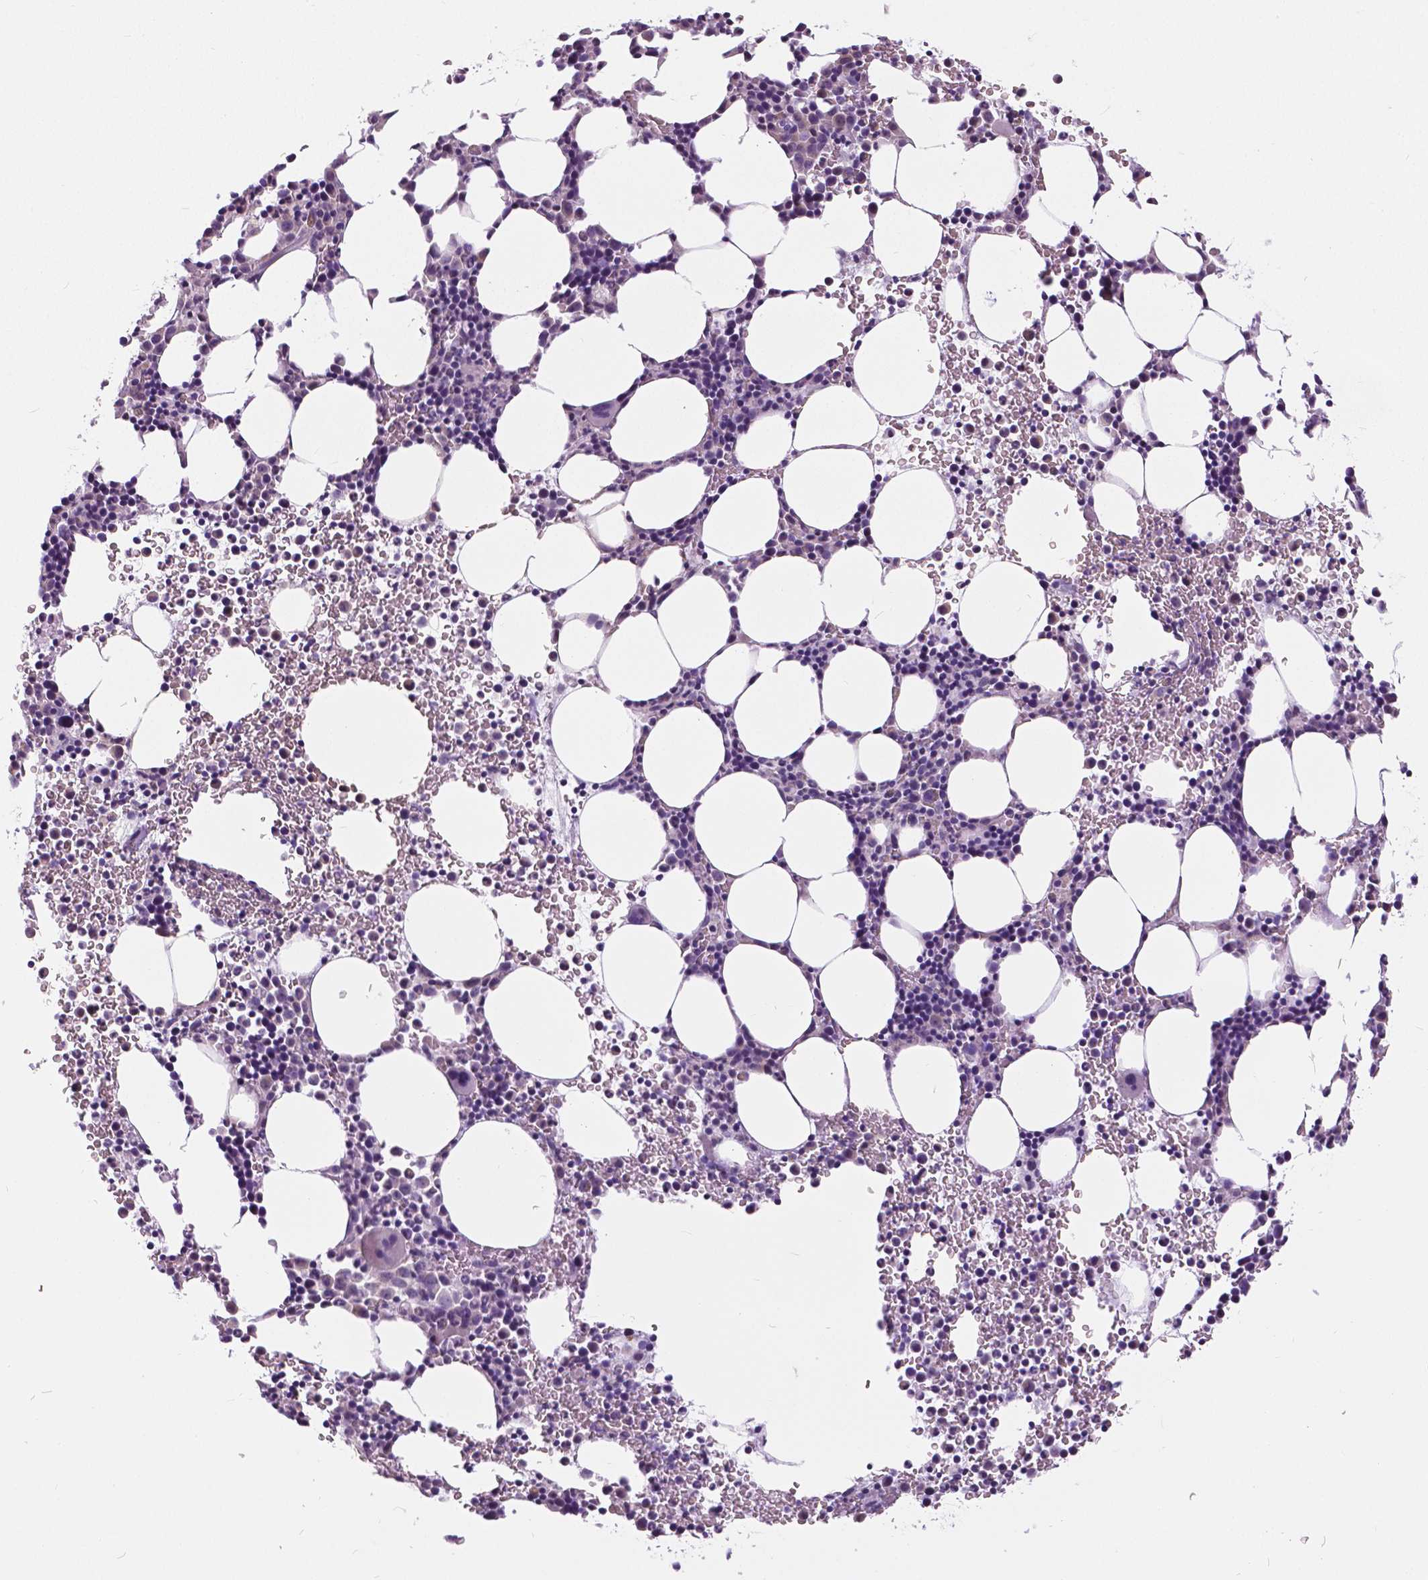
{"staining": {"intensity": "negative", "quantity": "none", "location": "none"}, "tissue": "bone marrow", "cell_type": "Hematopoietic cells", "image_type": "normal", "snomed": [{"axis": "morphology", "description": "Normal tissue, NOS"}, {"axis": "topography", "description": "Bone marrow"}], "caption": "Immunohistochemical staining of unremarkable human bone marrow exhibits no significant staining in hematopoietic cells.", "gene": "TP53TG5", "patient": {"sex": "male", "age": 58}}